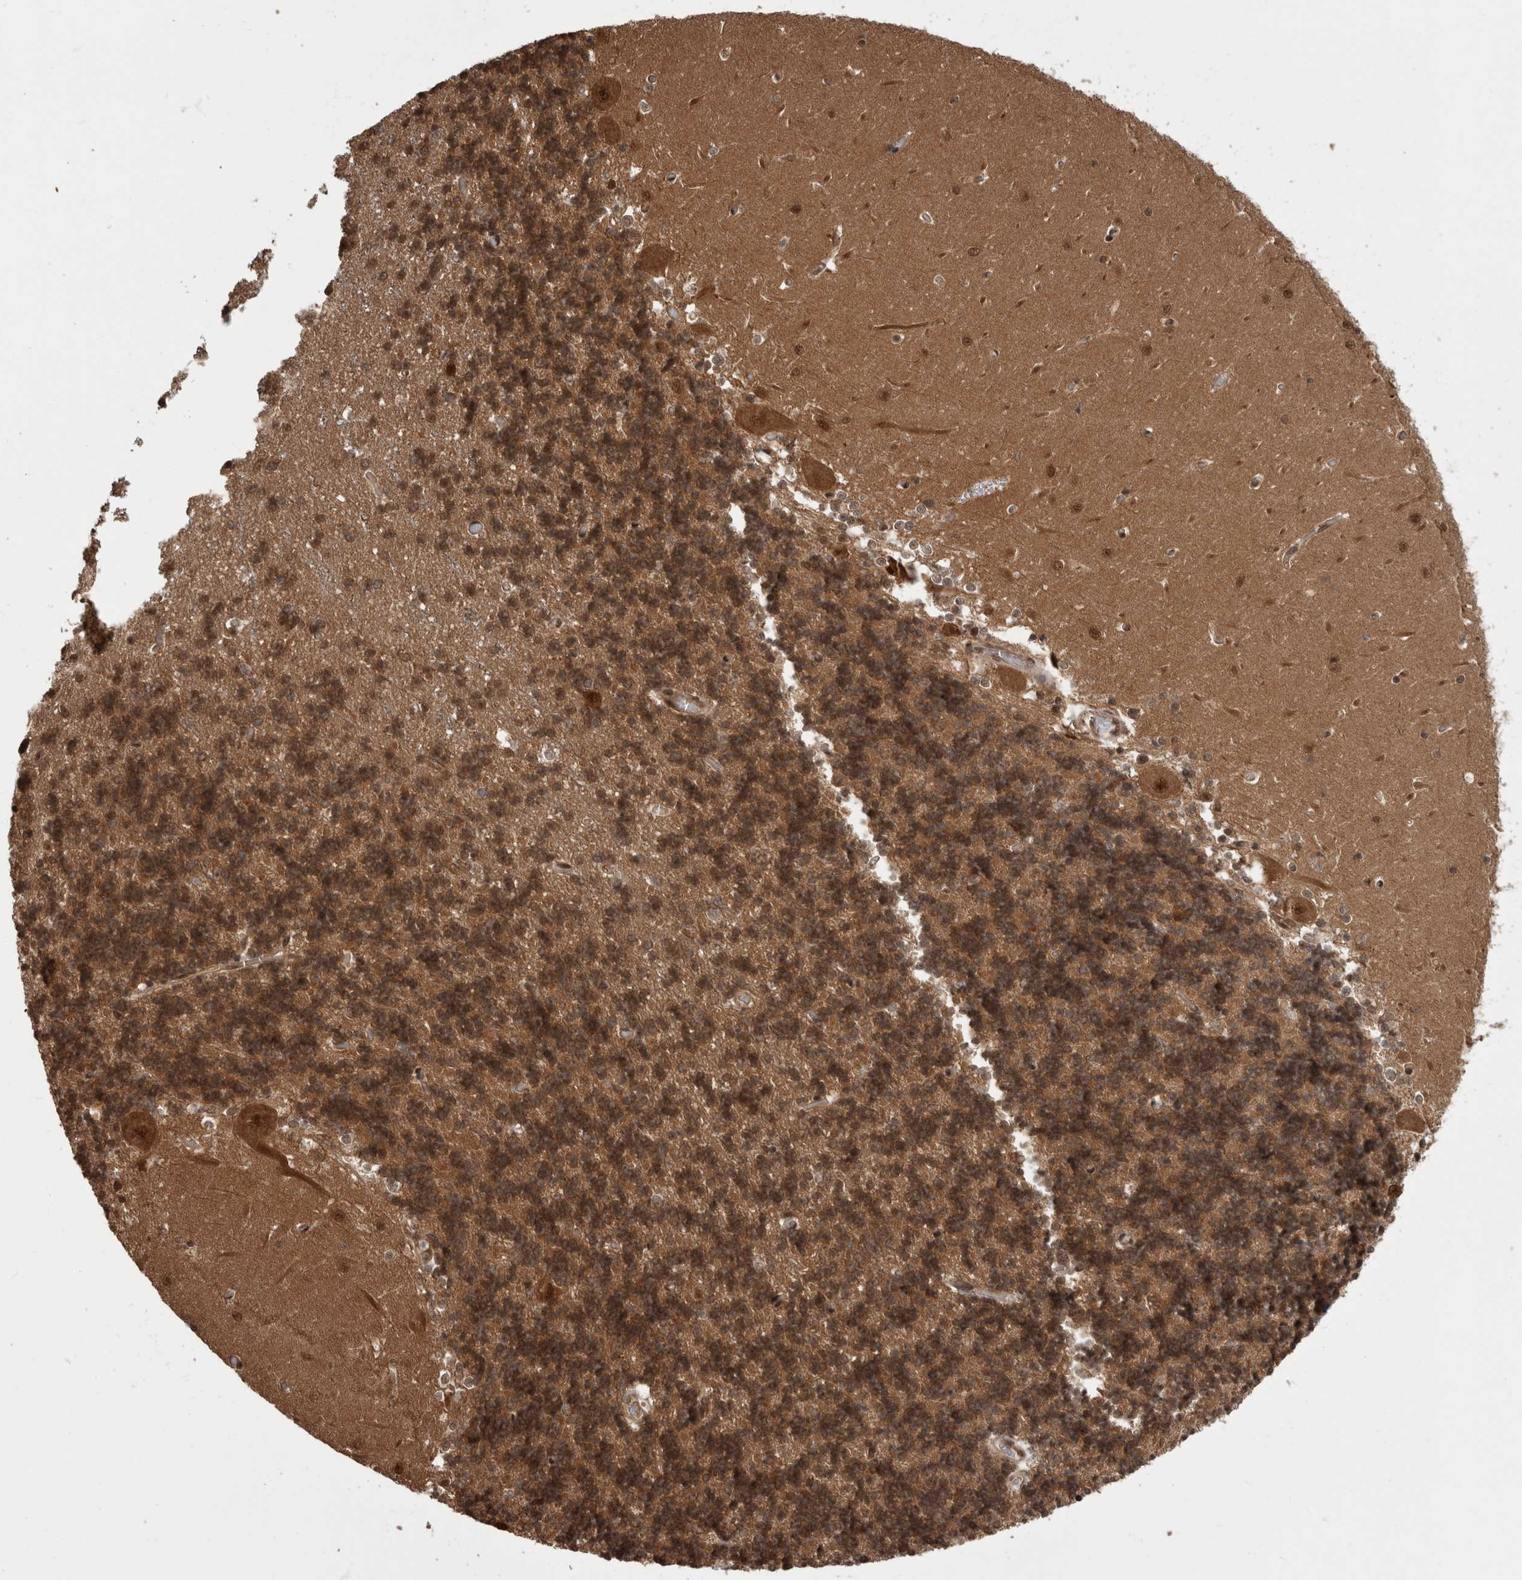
{"staining": {"intensity": "moderate", "quantity": ">75%", "location": "cytoplasmic/membranous,nuclear"}, "tissue": "cerebellum", "cell_type": "Cells in granular layer", "image_type": "normal", "snomed": [{"axis": "morphology", "description": "Normal tissue, NOS"}, {"axis": "topography", "description": "Cerebellum"}], "caption": "Protein analysis of benign cerebellum displays moderate cytoplasmic/membranous,nuclear staining in approximately >75% of cells in granular layer.", "gene": "AKT3", "patient": {"sex": "male", "age": 37}}